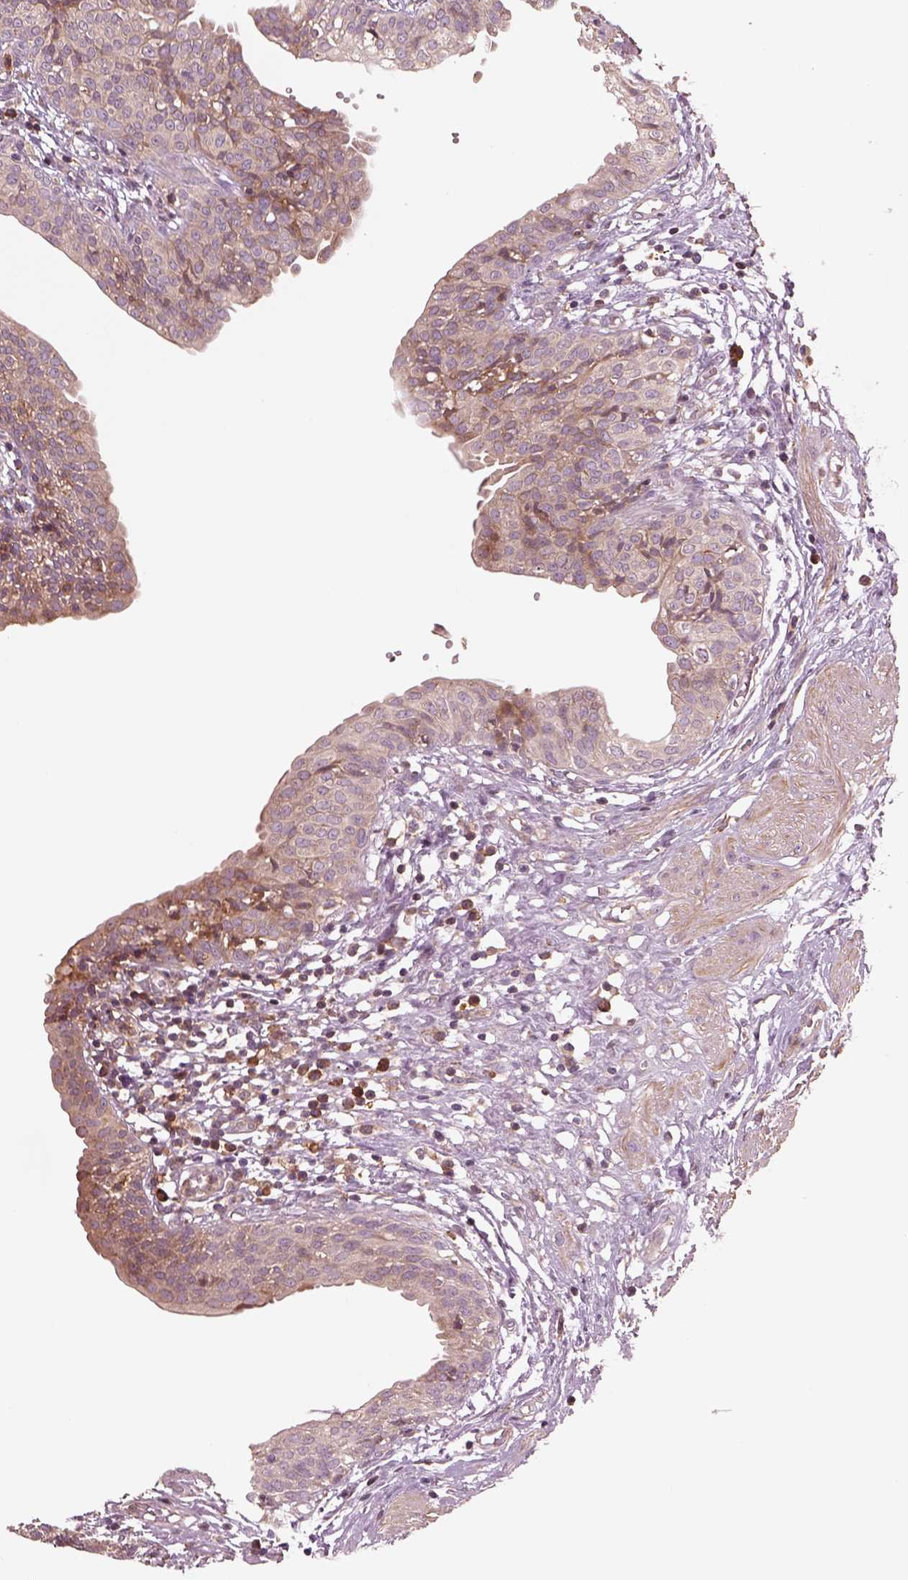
{"staining": {"intensity": "moderate", "quantity": "<25%", "location": "cytoplasmic/membranous"}, "tissue": "urinary bladder", "cell_type": "Urothelial cells", "image_type": "normal", "snomed": [{"axis": "morphology", "description": "Normal tissue, NOS"}, {"axis": "topography", "description": "Urinary bladder"}], "caption": "An immunohistochemistry micrograph of normal tissue is shown. Protein staining in brown labels moderate cytoplasmic/membranous positivity in urinary bladder within urothelial cells. (Stains: DAB (3,3'-diaminobenzidine) in brown, nuclei in blue, Microscopy: brightfield microscopy at high magnification).", "gene": "ASCC2", "patient": {"sex": "male", "age": 55}}